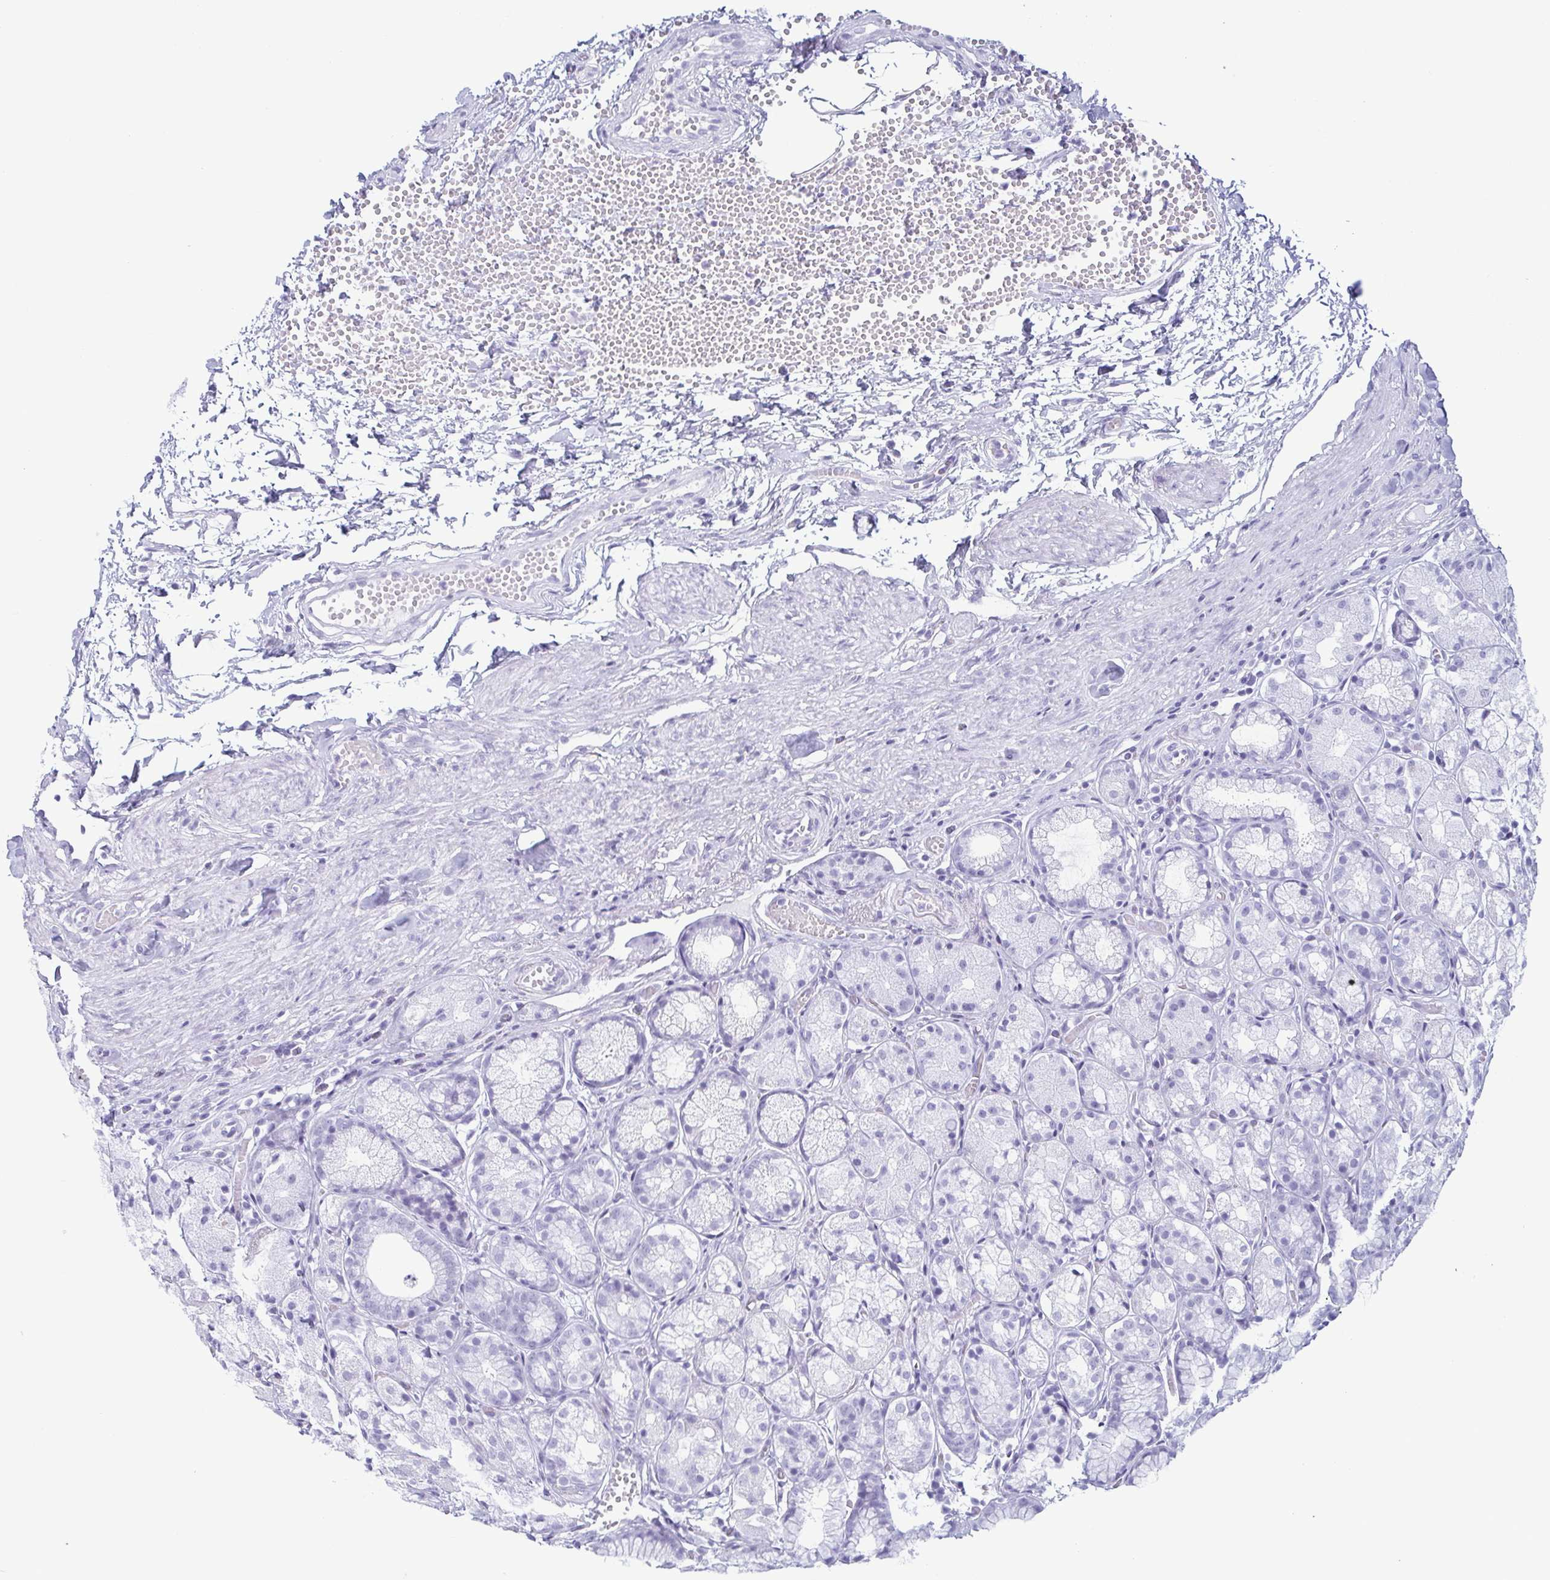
{"staining": {"intensity": "negative", "quantity": "none", "location": "none"}, "tissue": "stomach", "cell_type": "Glandular cells", "image_type": "normal", "snomed": [{"axis": "morphology", "description": "Normal tissue, NOS"}, {"axis": "topography", "description": "Stomach"}], "caption": "Glandular cells show no significant protein positivity in normal stomach.", "gene": "ECM1", "patient": {"sex": "male", "age": 70}}